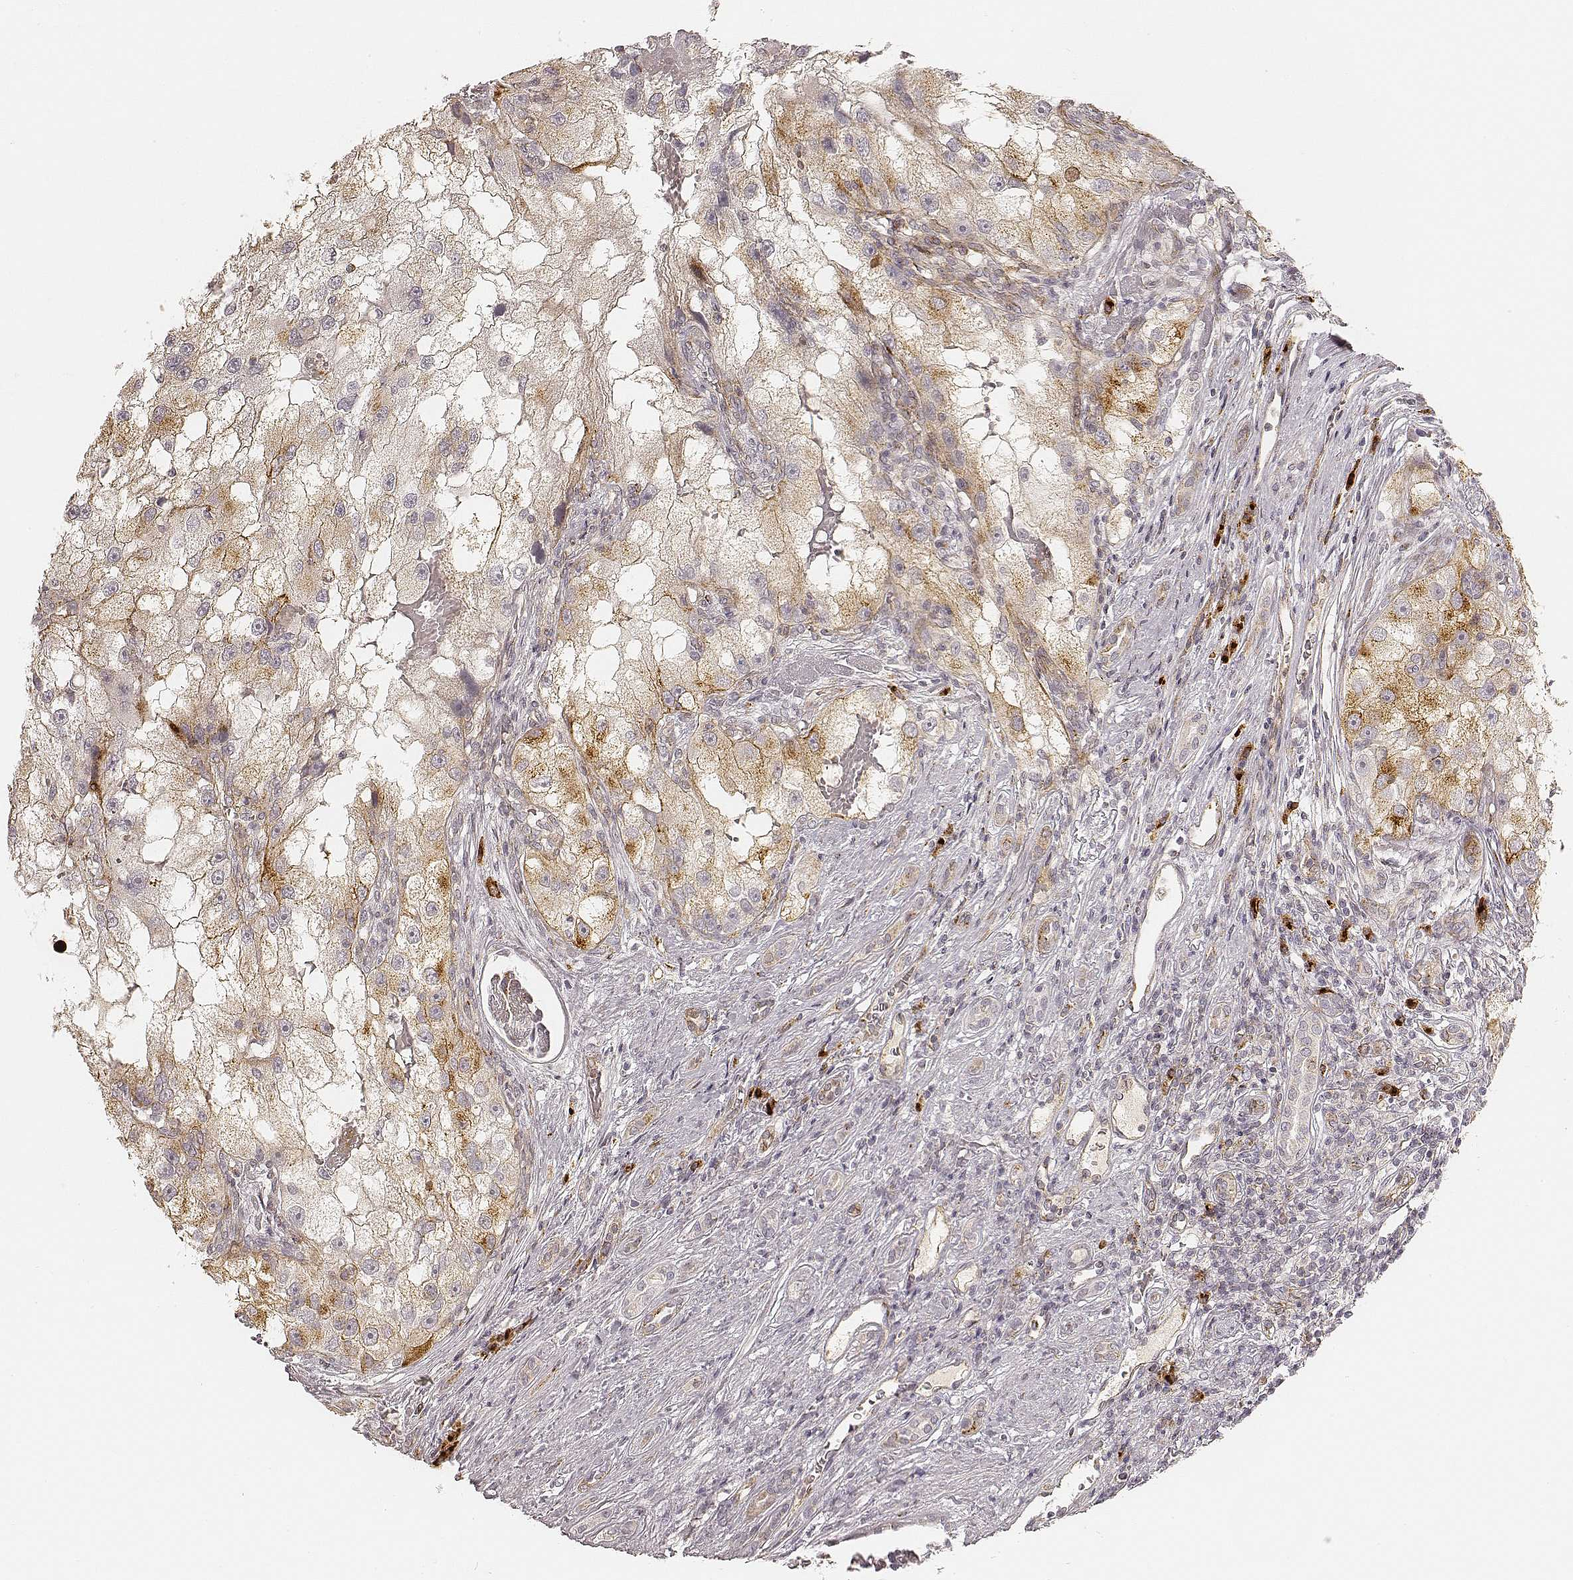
{"staining": {"intensity": "moderate", "quantity": "<25%", "location": "cytoplasmic/membranous"}, "tissue": "renal cancer", "cell_type": "Tumor cells", "image_type": "cancer", "snomed": [{"axis": "morphology", "description": "Adenocarcinoma, NOS"}, {"axis": "topography", "description": "Kidney"}], "caption": "Adenocarcinoma (renal) stained with a brown dye shows moderate cytoplasmic/membranous positive expression in approximately <25% of tumor cells.", "gene": "GORASP2", "patient": {"sex": "male", "age": 63}}